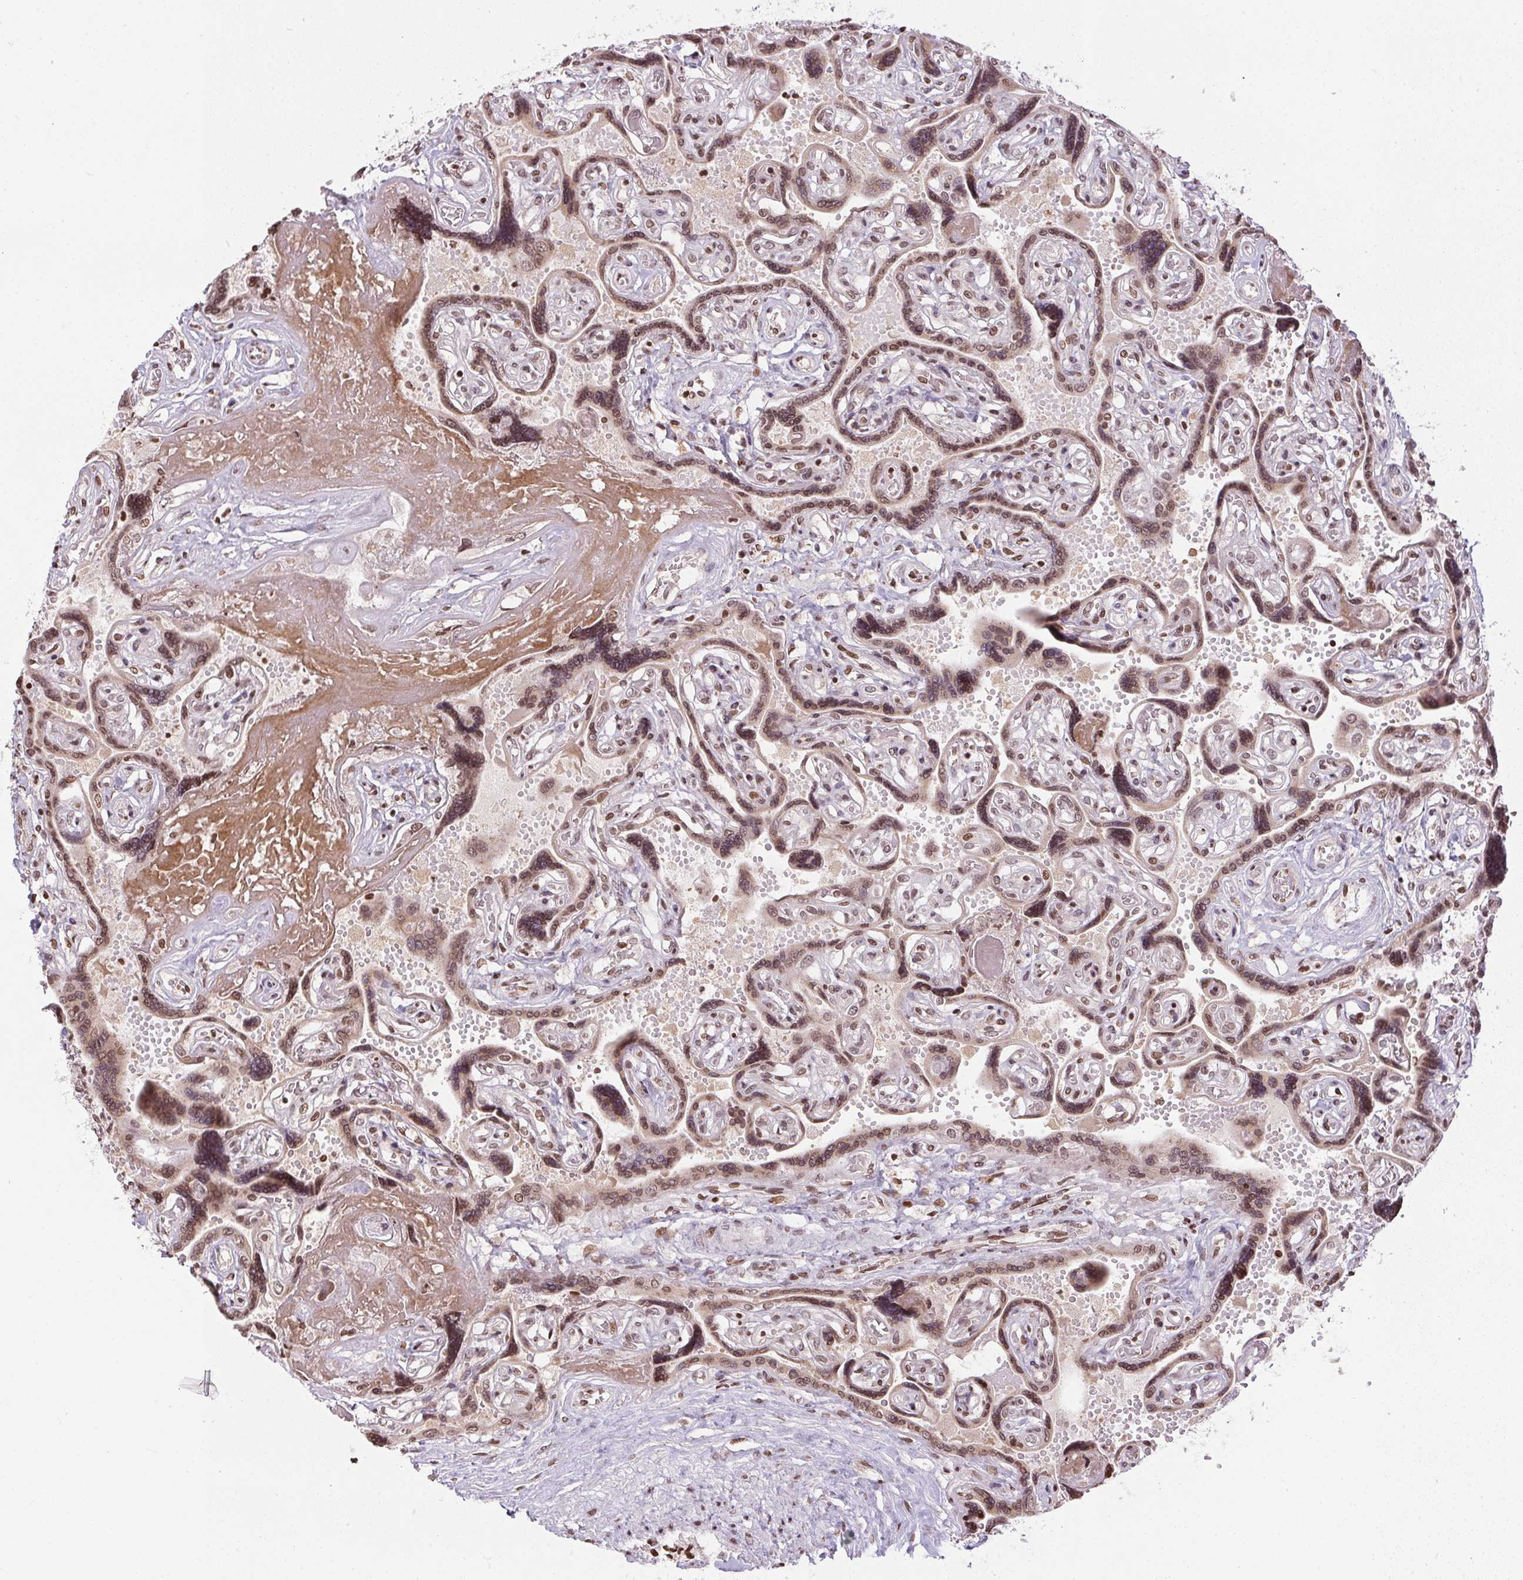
{"staining": {"intensity": "weak", "quantity": "25%-75%", "location": "nuclear"}, "tissue": "placenta", "cell_type": "Decidual cells", "image_type": "normal", "snomed": [{"axis": "morphology", "description": "Normal tissue, NOS"}, {"axis": "topography", "description": "Placenta"}], "caption": "Human placenta stained with a brown dye demonstrates weak nuclear positive positivity in approximately 25%-75% of decidual cells.", "gene": "RNF181", "patient": {"sex": "female", "age": 32}}